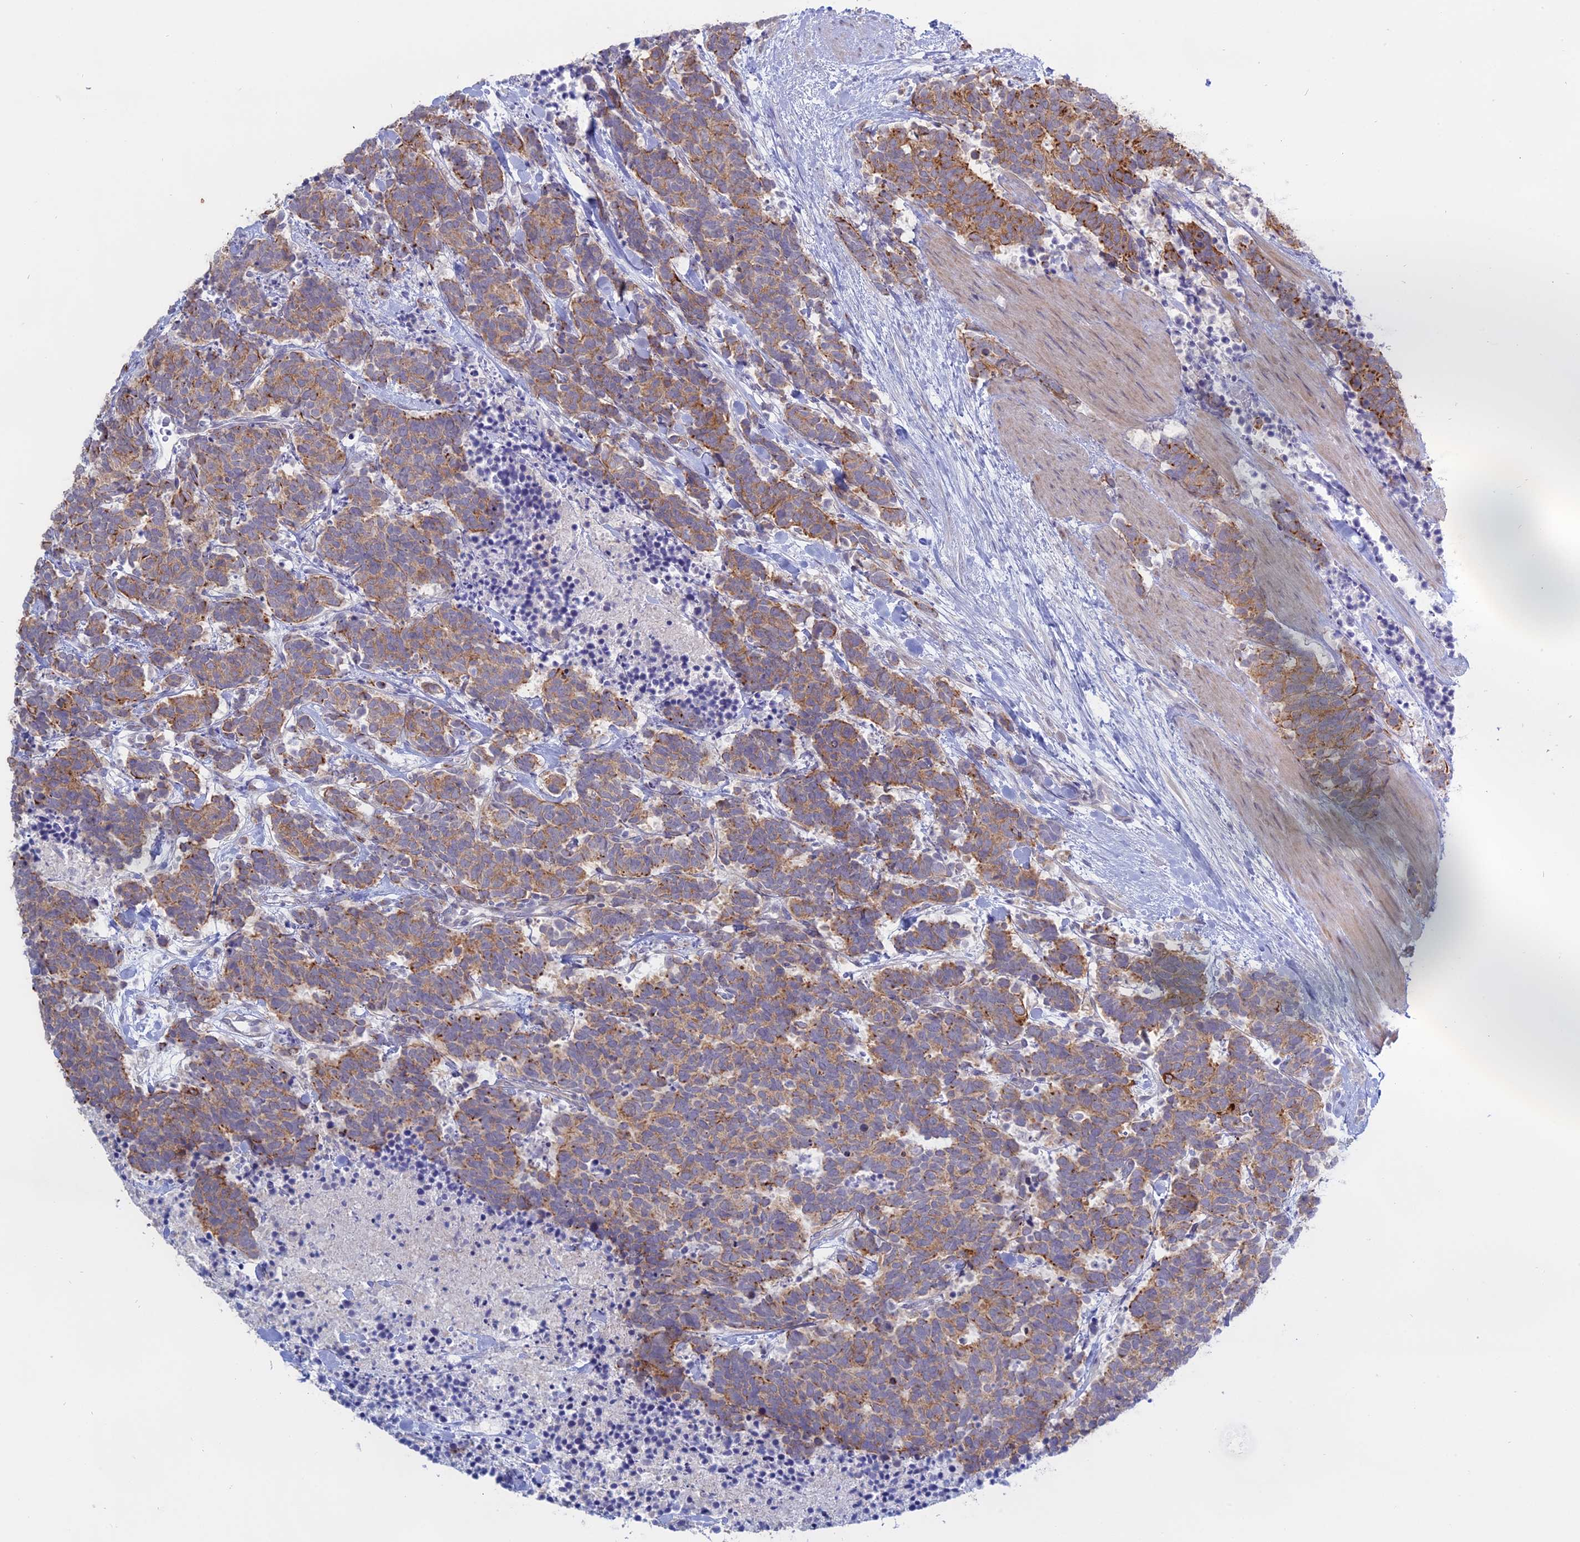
{"staining": {"intensity": "moderate", "quantity": "25%-75%", "location": "cytoplasmic/membranous"}, "tissue": "carcinoid", "cell_type": "Tumor cells", "image_type": "cancer", "snomed": [{"axis": "morphology", "description": "Carcinoma, NOS"}, {"axis": "morphology", "description": "Carcinoid, malignant, NOS"}, {"axis": "topography", "description": "Prostate"}], "caption": "Immunohistochemical staining of carcinoid exhibits moderate cytoplasmic/membranous protein expression in about 25%-75% of tumor cells.", "gene": "MYO5B", "patient": {"sex": "male", "age": 57}}